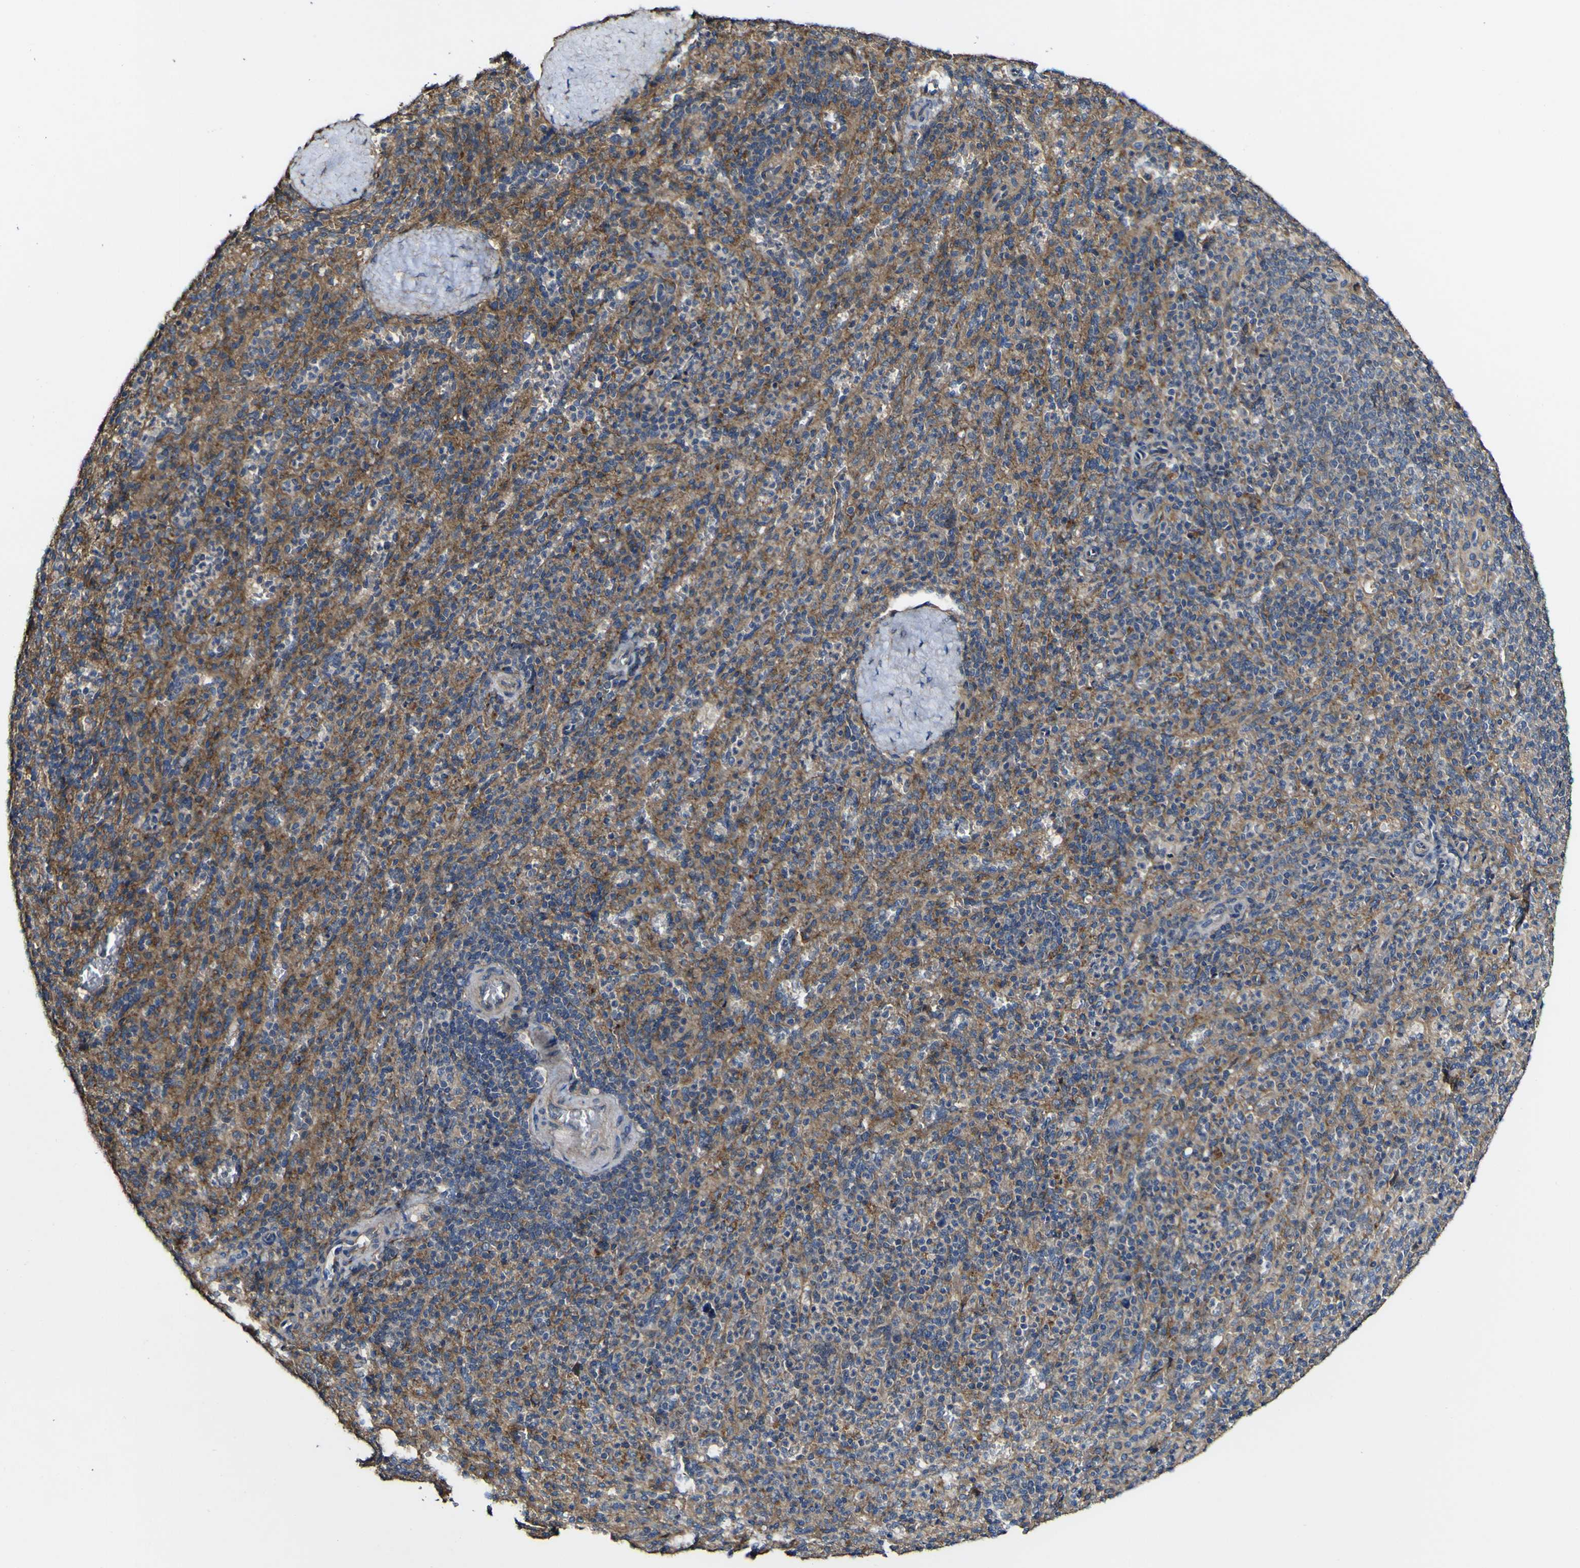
{"staining": {"intensity": "moderate", "quantity": ">75%", "location": "cytoplasmic/membranous"}, "tissue": "spleen", "cell_type": "Cells in red pulp", "image_type": "normal", "snomed": [{"axis": "morphology", "description": "Normal tissue, NOS"}, {"axis": "topography", "description": "Spleen"}], "caption": "A high-resolution micrograph shows immunohistochemistry (IHC) staining of unremarkable spleen, which displays moderate cytoplasmic/membranous positivity in about >75% of cells in red pulp.", "gene": "NAALADL2", "patient": {"sex": "male", "age": 36}}